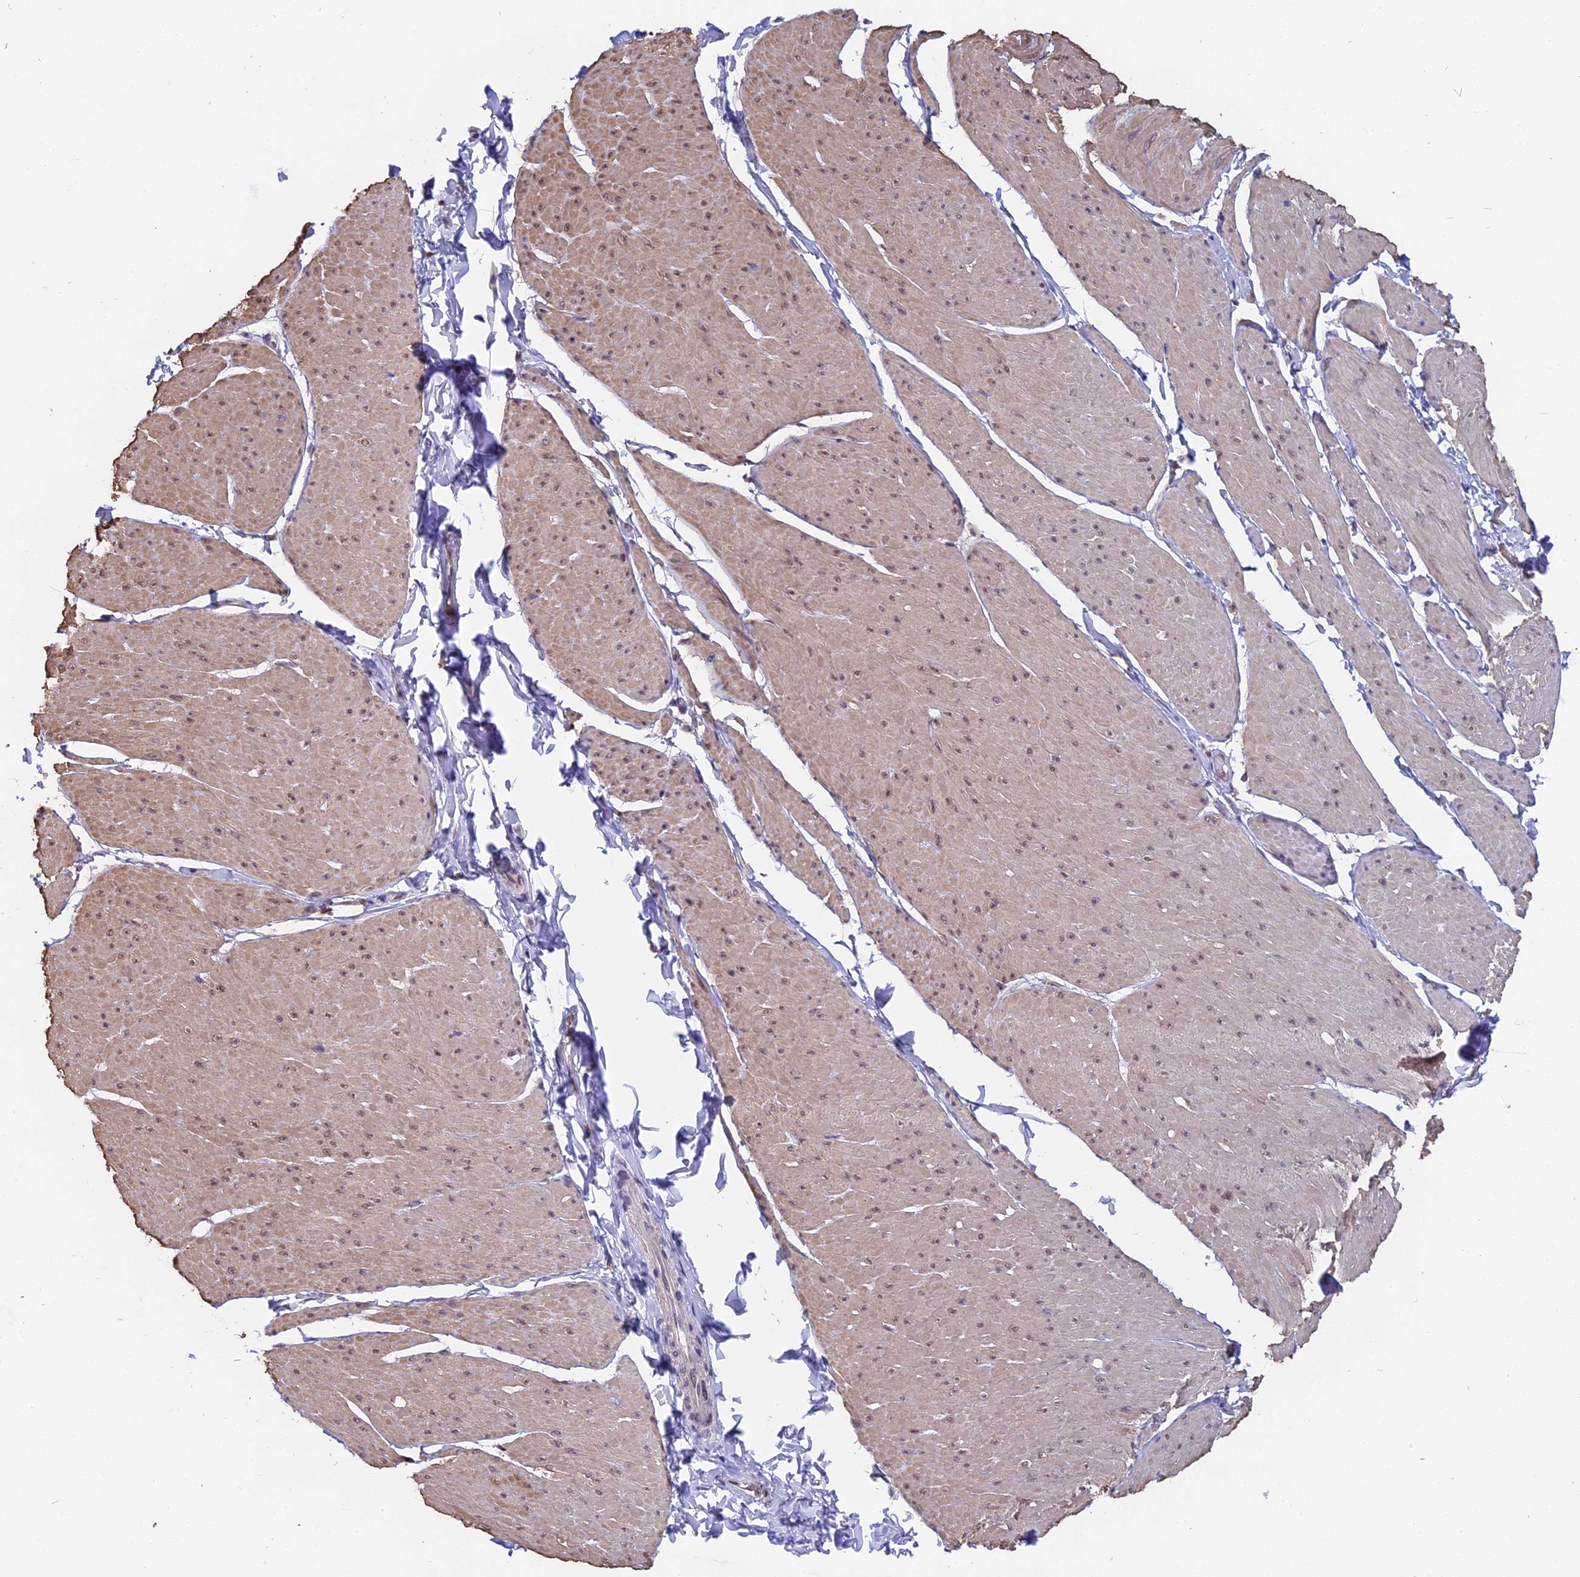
{"staining": {"intensity": "moderate", "quantity": ">75%", "location": "cytoplasmic/membranous,nuclear"}, "tissue": "smooth muscle", "cell_type": "Smooth muscle cells", "image_type": "normal", "snomed": [{"axis": "morphology", "description": "Urothelial carcinoma, High grade"}, {"axis": "topography", "description": "Urinary bladder"}], "caption": "Protein expression analysis of benign smooth muscle displays moderate cytoplasmic/membranous,nuclear positivity in about >75% of smooth muscle cells. The protein of interest is shown in brown color, while the nuclei are stained blue.", "gene": "FAM118B", "patient": {"sex": "male", "age": 46}}